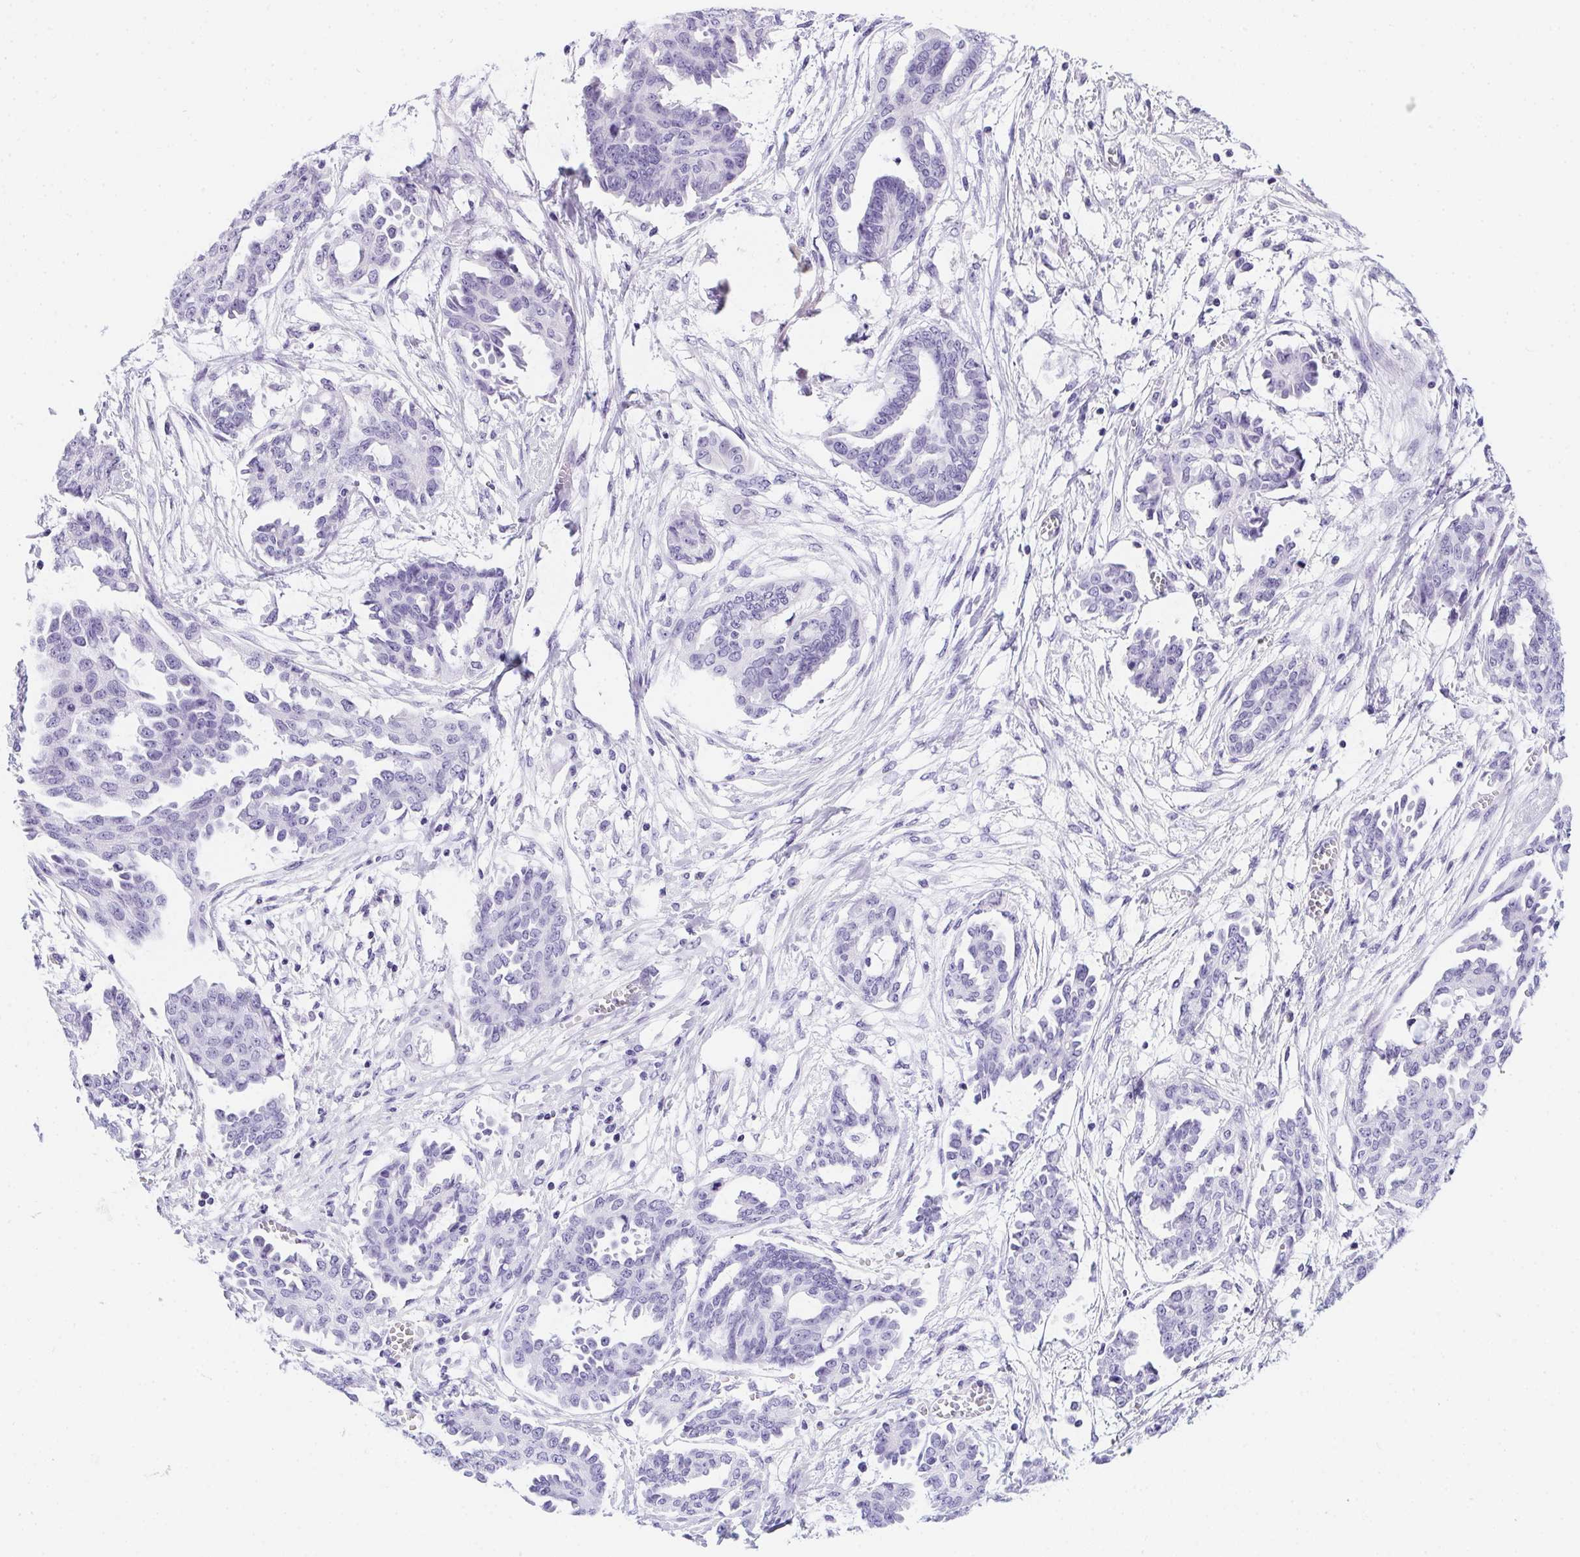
{"staining": {"intensity": "negative", "quantity": "none", "location": "none"}, "tissue": "ovarian cancer", "cell_type": "Tumor cells", "image_type": "cancer", "snomed": [{"axis": "morphology", "description": "Cystadenocarcinoma, serous, NOS"}, {"axis": "topography", "description": "Ovary"}], "caption": "Protein analysis of ovarian cancer (serous cystadenocarcinoma) demonstrates no significant positivity in tumor cells. (DAB (3,3'-diaminobenzidine) IHC with hematoxylin counter stain).", "gene": "PRKAA1", "patient": {"sex": "female", "age": 71}}